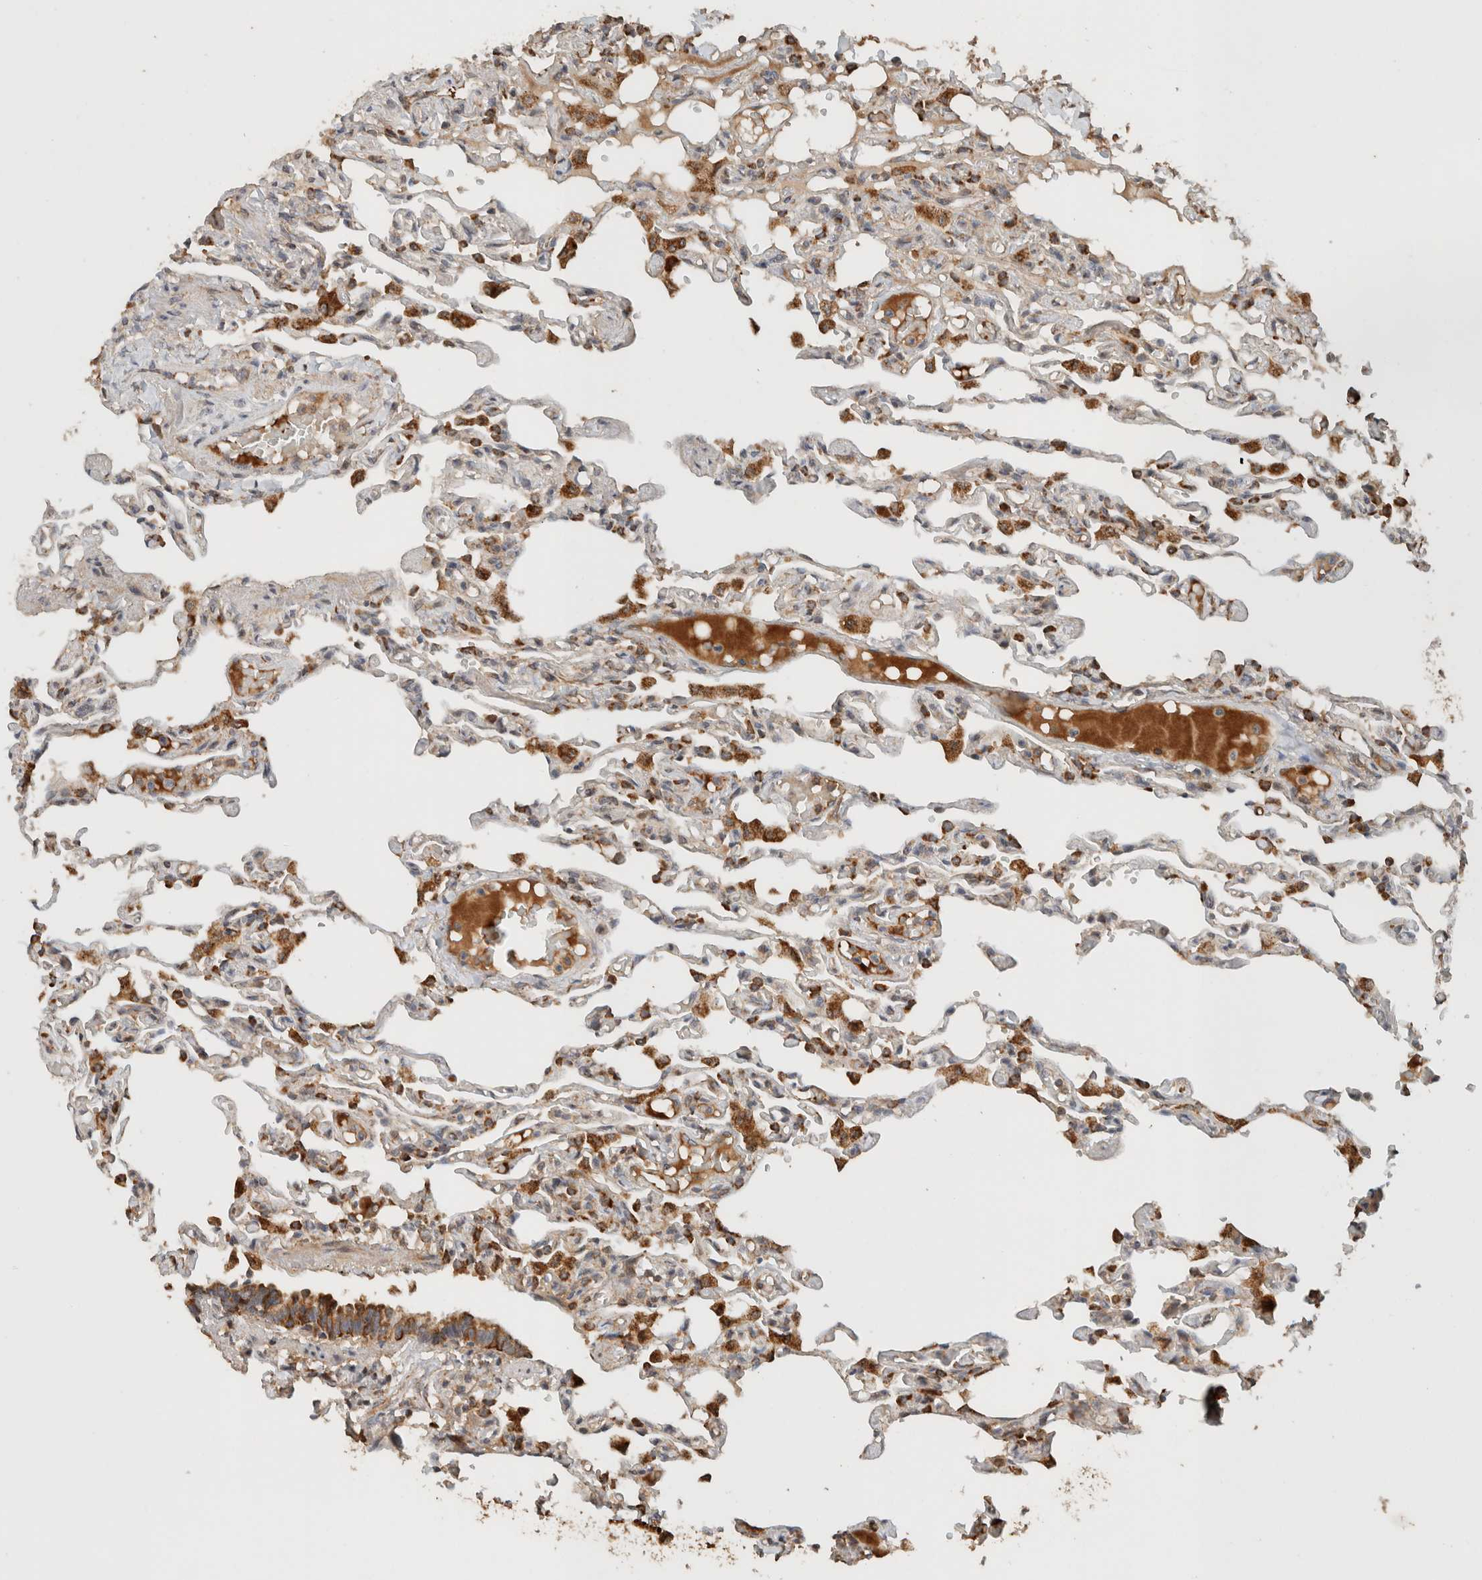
{"staining": {"intensity": "moderate", "quantity": "<25%", "location": "cytoplasmic/membranous"}, "tissue": "lung", "cell_type": "Alveolar cells", "image_type": "normal", "snomed": [{"axis": "morphology", "description": "Normal tissue, NOS"}, {"axis": "topography", "description": "Lung"}], "caption": "This photomicrograph exhibits IHC staining of unremarkable lung, with low moderate cytoplasmic/membranous positivity in about <25% of alveolar cells.", "gene": "EIF2B3", "patient": {"sex": "male", "age": 21}}